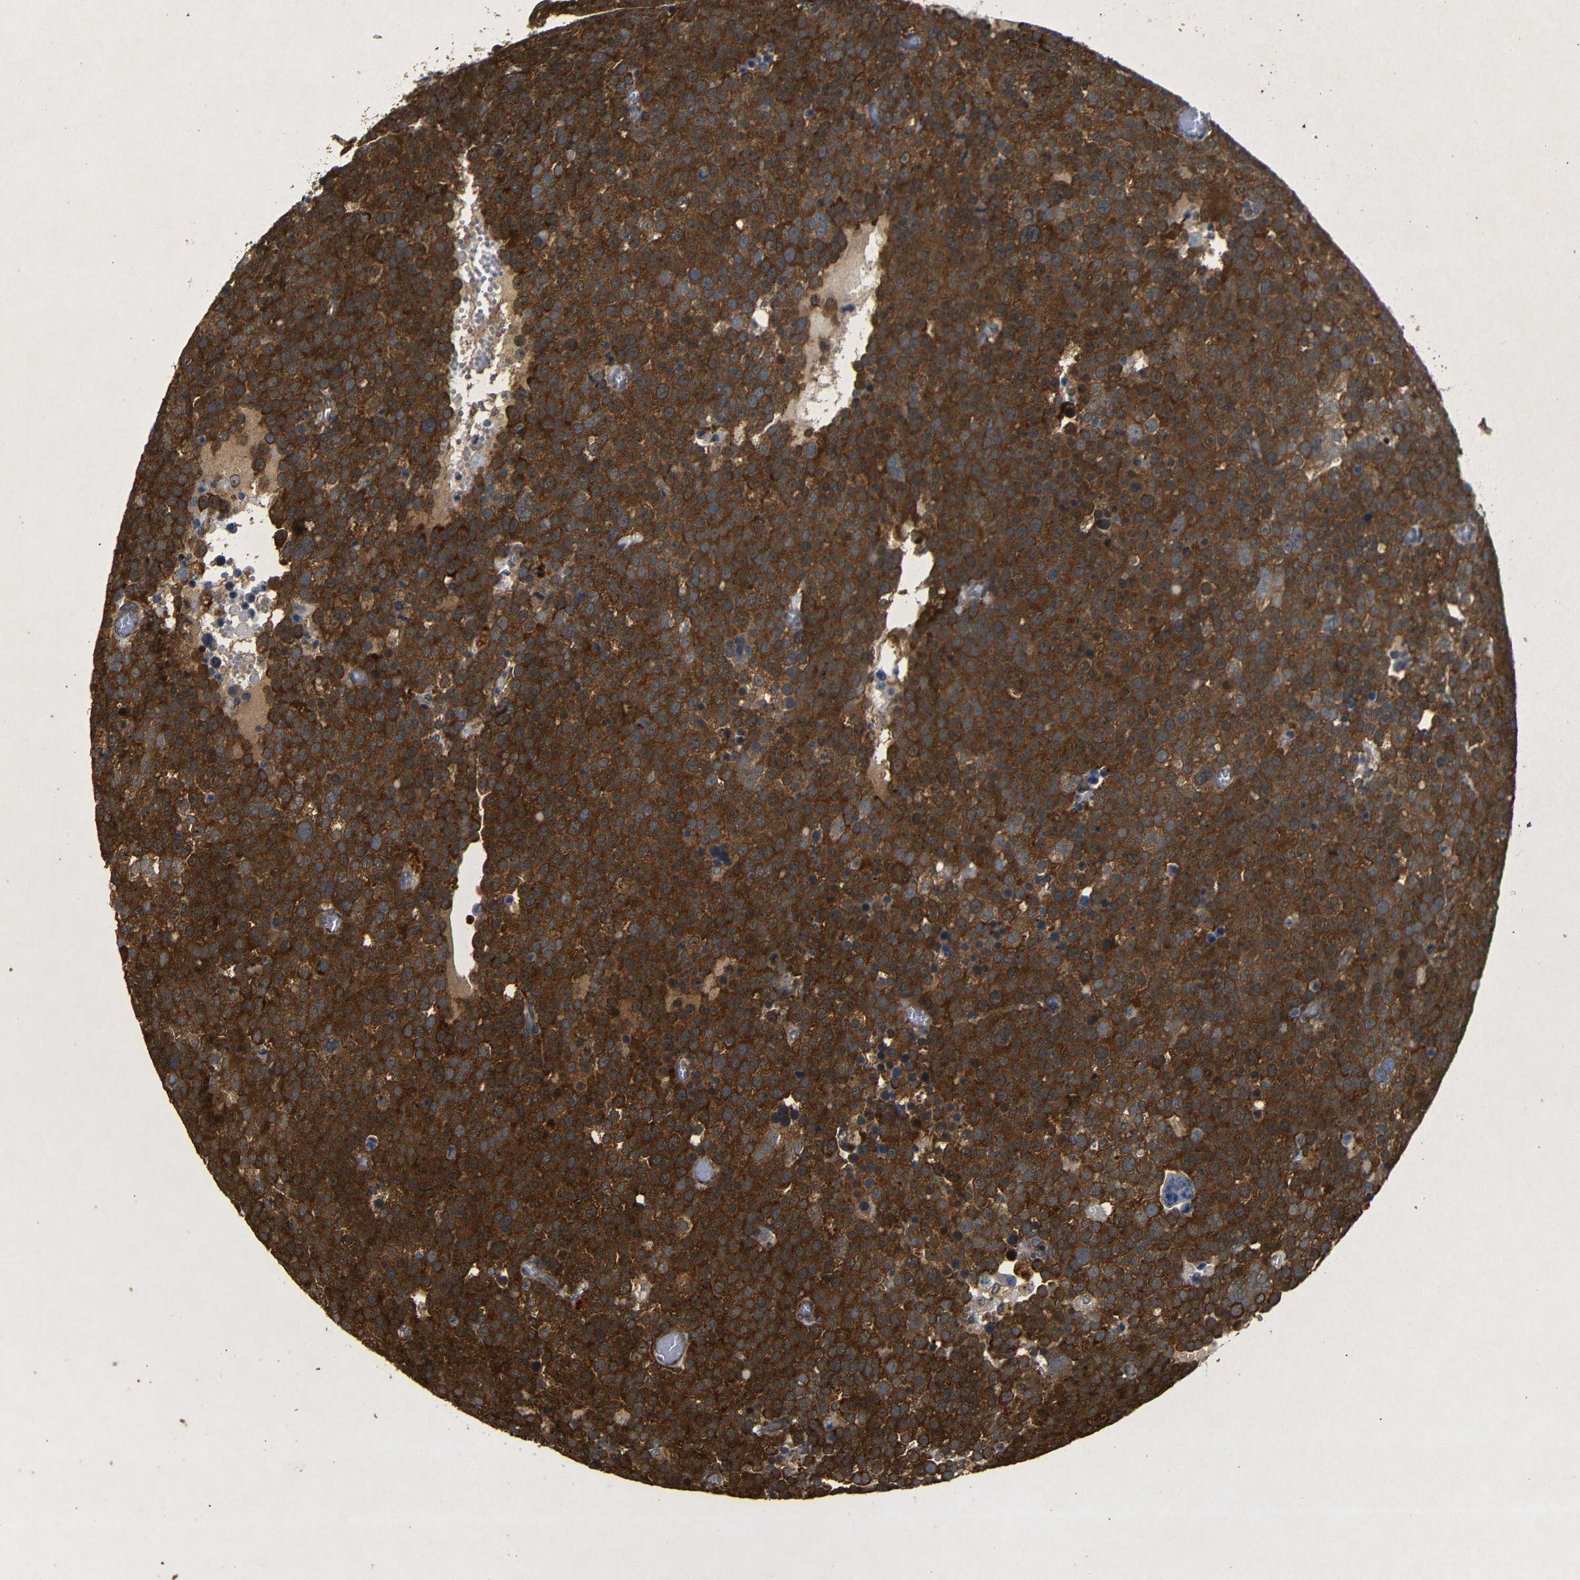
{"staining": {"intensity": "strong", "quantity": ">75%", "location": "cytoplasmic/membranous"}, "tissue": "testis cancer", "cell_type": "Tumor cells", "image_type": "cancer", "snomed": [{"axis": "morphology", "description": "Normal tissue, NOS"}, {"axis": "morphology", "description": "Seminoma, NOS"}, {"axis": "topography", "description": "Testis"}], "caption": "Immunohistochemical staining of human testis cancer (seminoma) reveals high levels of strong cytoplasmic/membranous expression in approximately >75% of tumor cells.", "gene": "BTF3", "patient": {"sex": "male", "age": 71}}